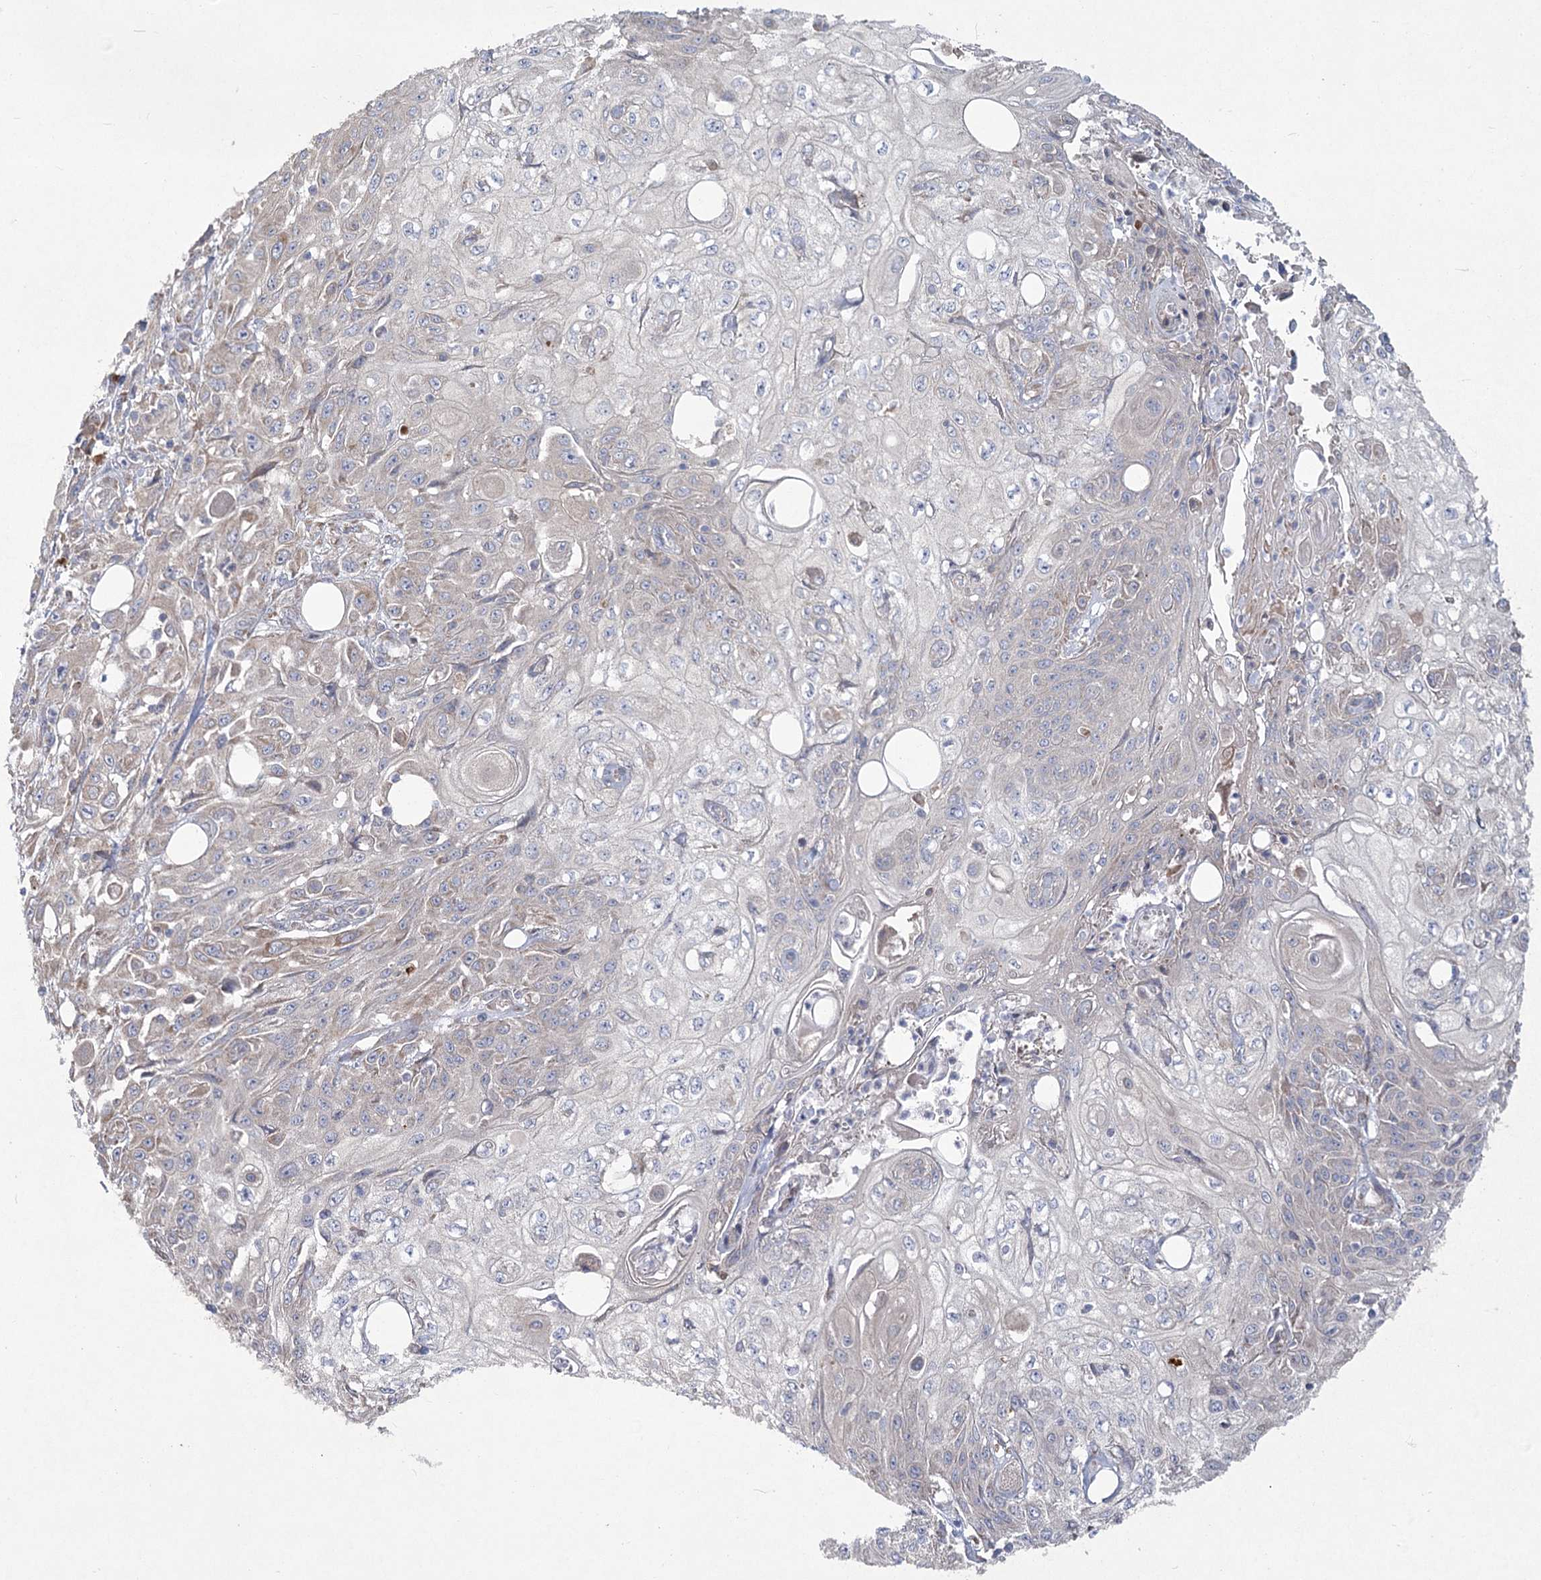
{"staining": {"intensity": "negative", "quantity": "none", "location": "none"}, "tissue": "skin cancer", "cell_type": "Tumor cells", "image_type": "cancer", "snomed": [{"axis": "morphology", "description": "Squamous cell carcinoma, NOS"}, {"axis": "morphology", "description": "Squamous cell carcinoma, metastatic, NOS"}, {"axis": "topography", "description": "Skin"}, {"axis": "topography", "description": "Lymph node"}], "caption": "Micrograph shows no significant protein expression in tumor cells of skin cancer.", "gene": "CAMTA1", "patient": {"sex": "male", "age": 75}}